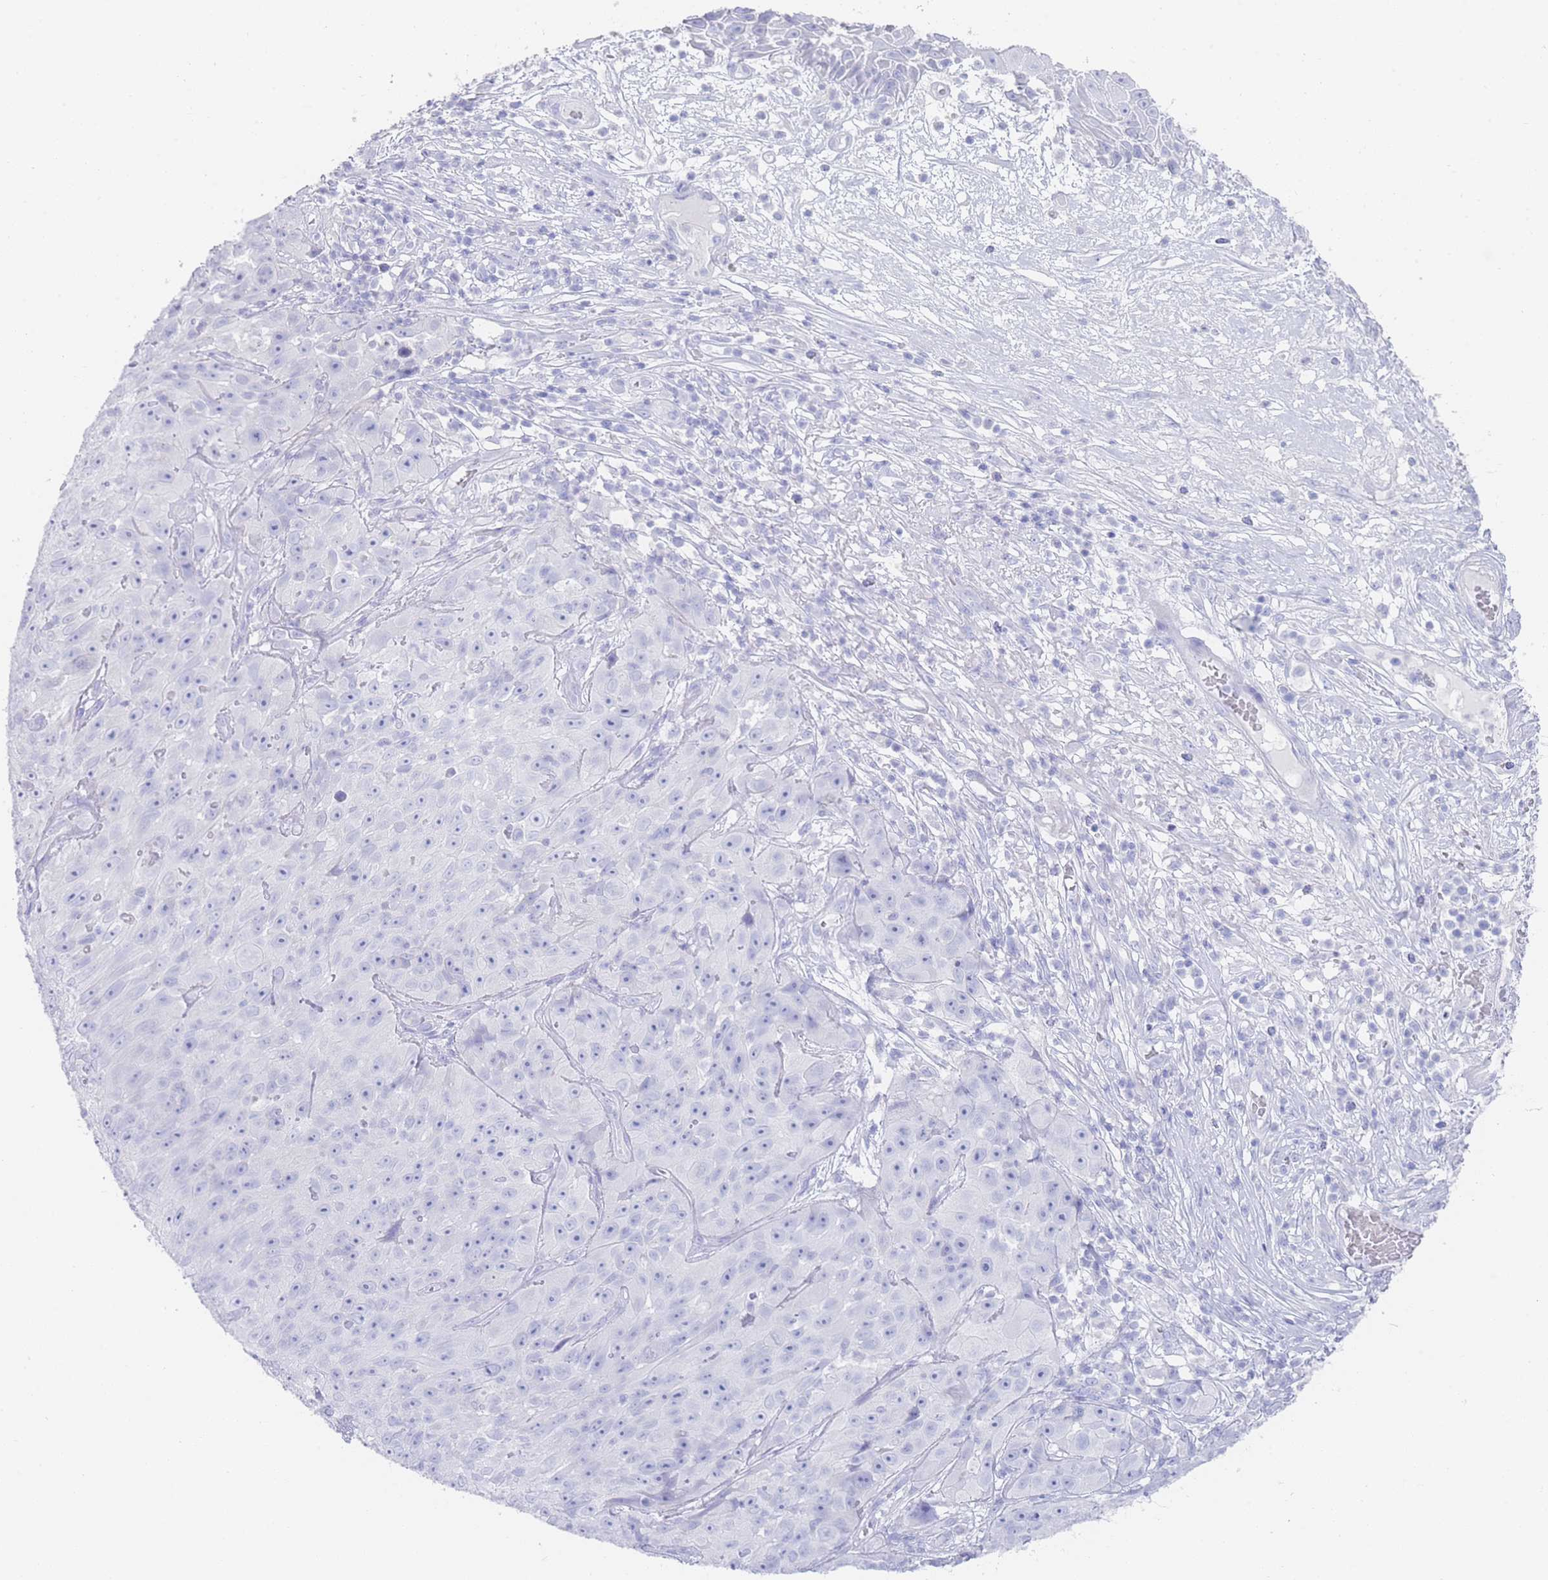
{"staining": {"intensity": "negative", "quantity": "none", "location": "none"}, "tissue": "skin cancer", "cell_type": "Tumor cells", "image_type": "cancer", "snomed": [{"axis": "morphology", "description": "Squamous cell carcinoma, NOS"}, {"axis": "topography", "description": "Skin"}], "caption": "IHC of skin cancer (squamous cell carcinoma) shows no expression in tumor cells.", "gene": "LRRC37A", "patient": {"sex": "female", "age": 87}}